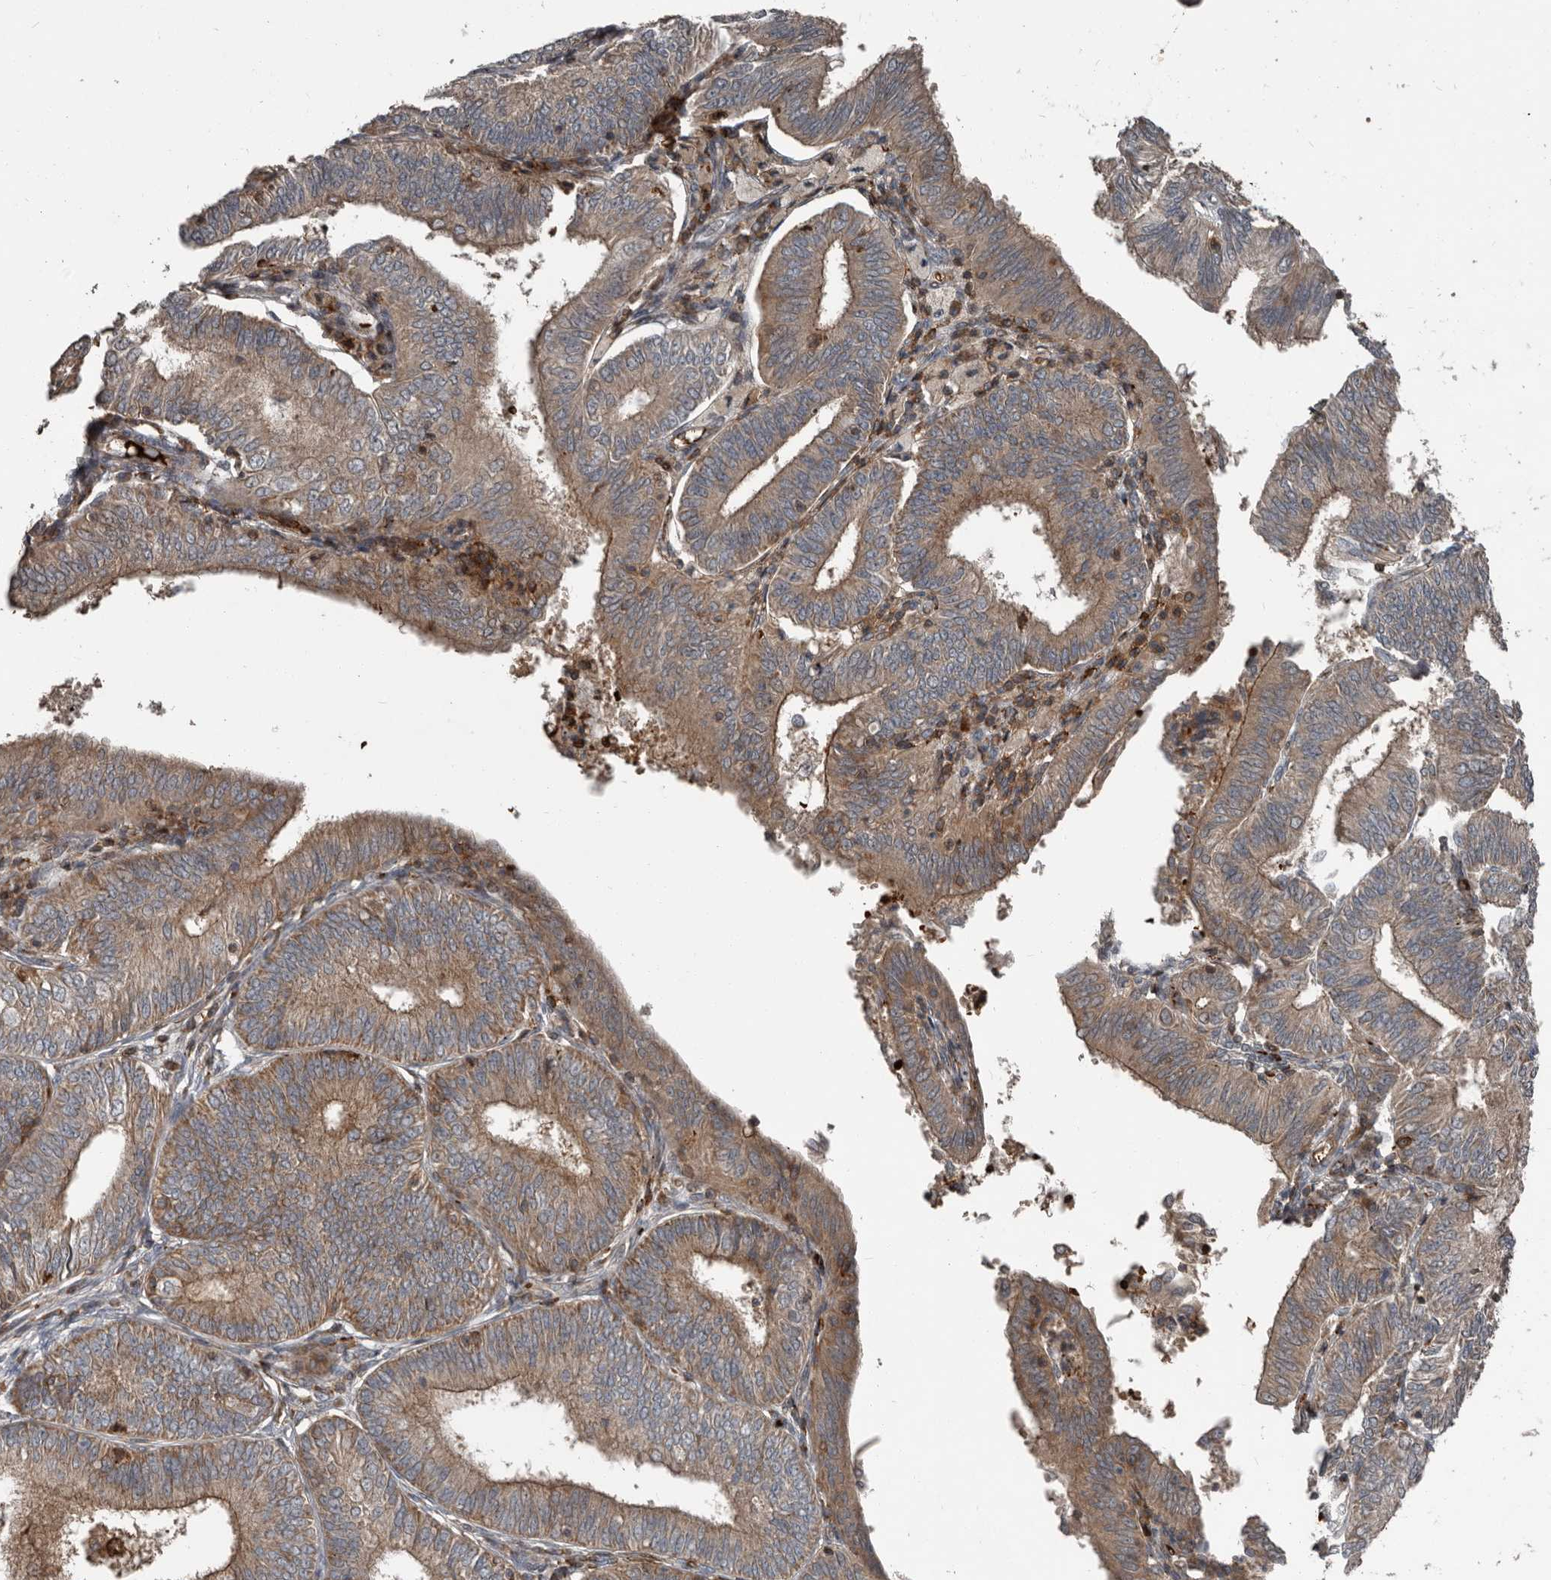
{"staining": {"intensity": "moderate", "quantity": ">75%", "location": "cytoplasmic/membranous"}, "tissue": "endometrial cancer", "cell_type": "Tumor cells", "image_type": "cancer", "snomed": [{"axis": "morphology", "description": "Adenocarcinoma, NOS"}, {"axis": "topography", "description": "Endometrium"}], "caption": "An immunohistochemistry (IHC) photomicrograph of tumor tissue is shown. Protein staining in brown labels moderate cytoplasmic/membranous positivity in endometrial cancer (adenocarcinoma) within tumor cells.", "gene": "FBXO31", "patient": {"sex": "female", "age": 51}}